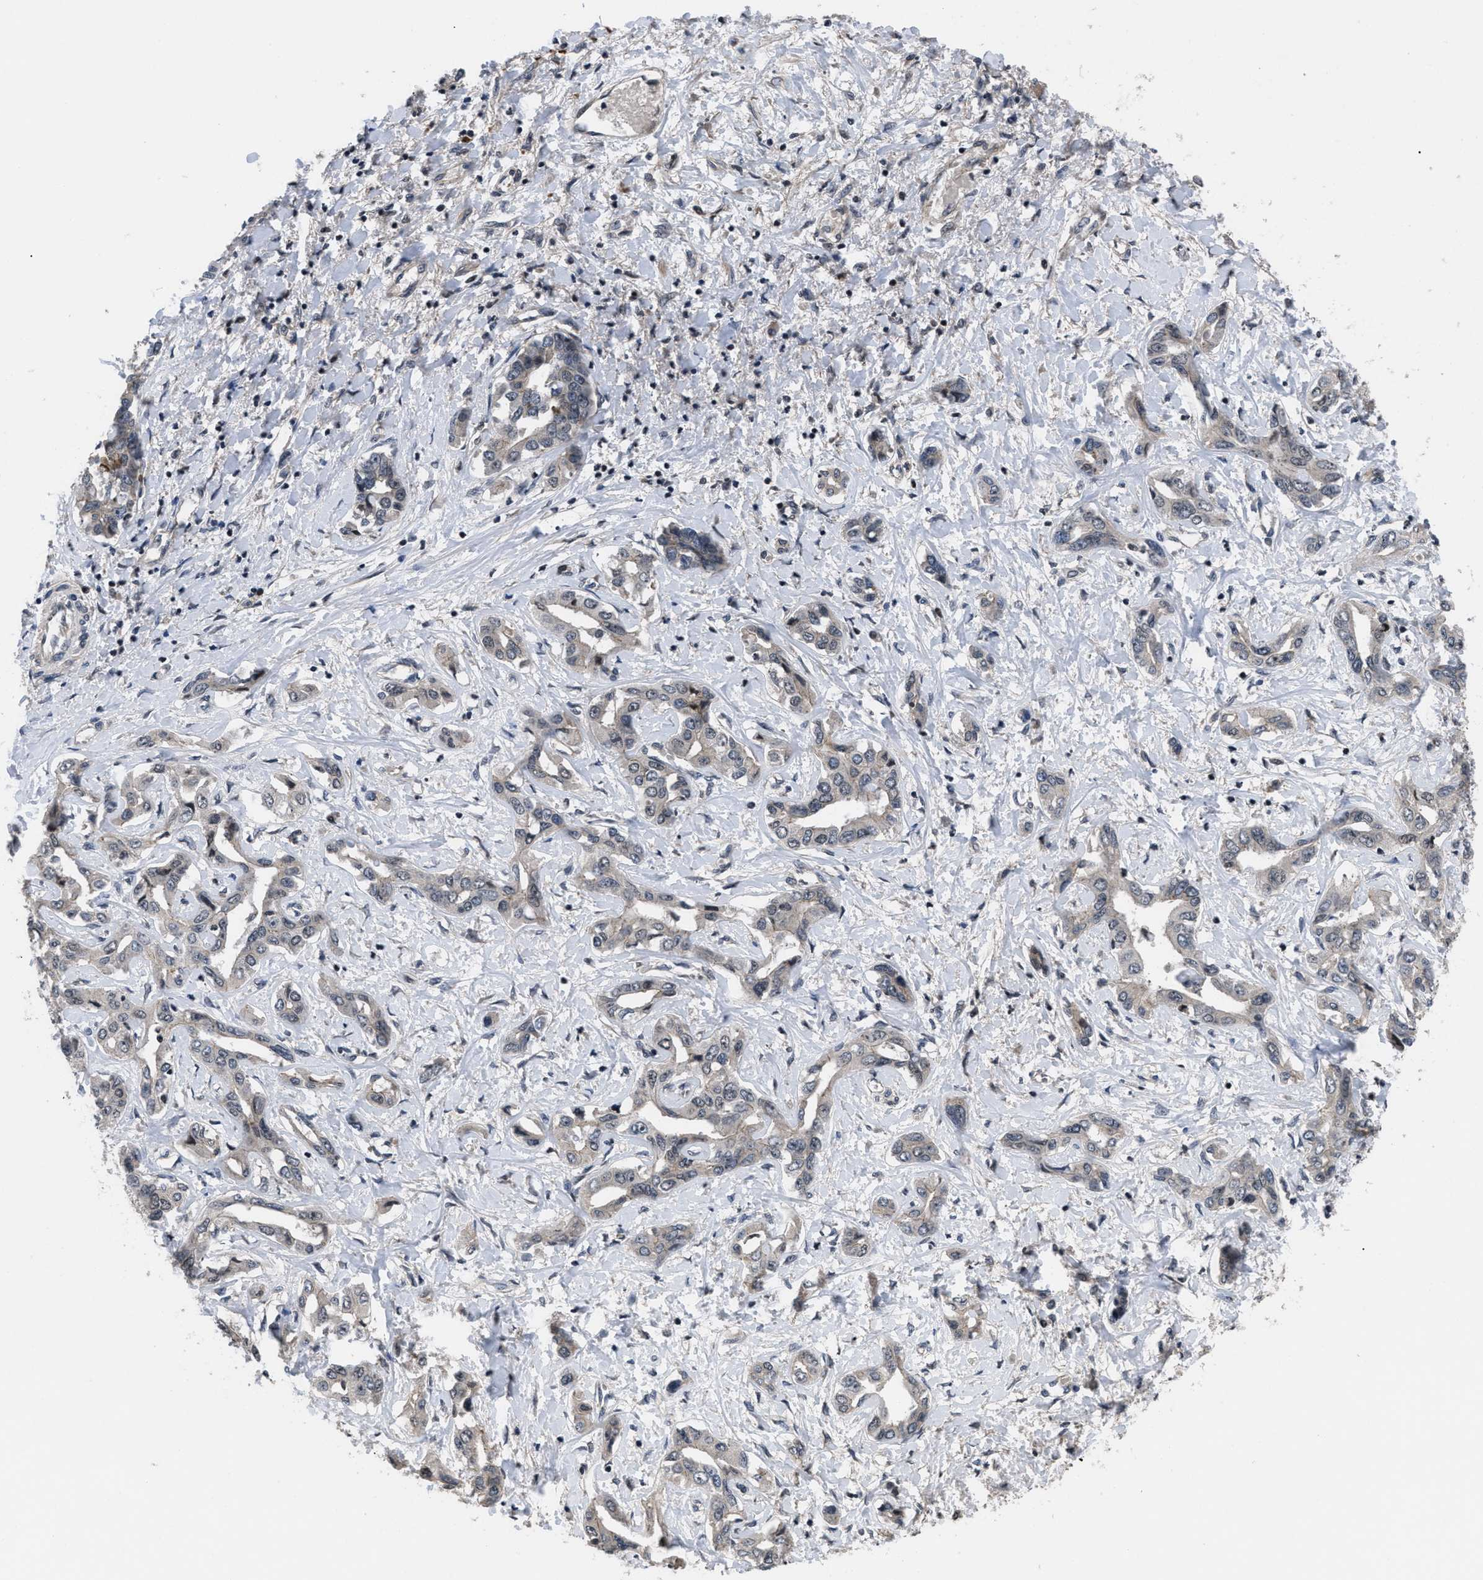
{"staining": {"intensity": "negative", "quantity": "none", "location": "none"}, "tissue": "liver cancer", "cell_type": "Tumor cells", "image_type": "cancer", "snomed": [{"axis": "morphology", "description": "Cholangiocarcinoma"}, {"axis": "topography", "description": "Liver"}], "caption": "Tumor cells are negative for brown protein staining in cholangiocarcinoma (liver). The staining is performed using DAB brown chromogen with nuclei counter-stained in using hematoxylin.", "gene": "DNAJC14", "patient": {"sex": "male", "age": 59}}